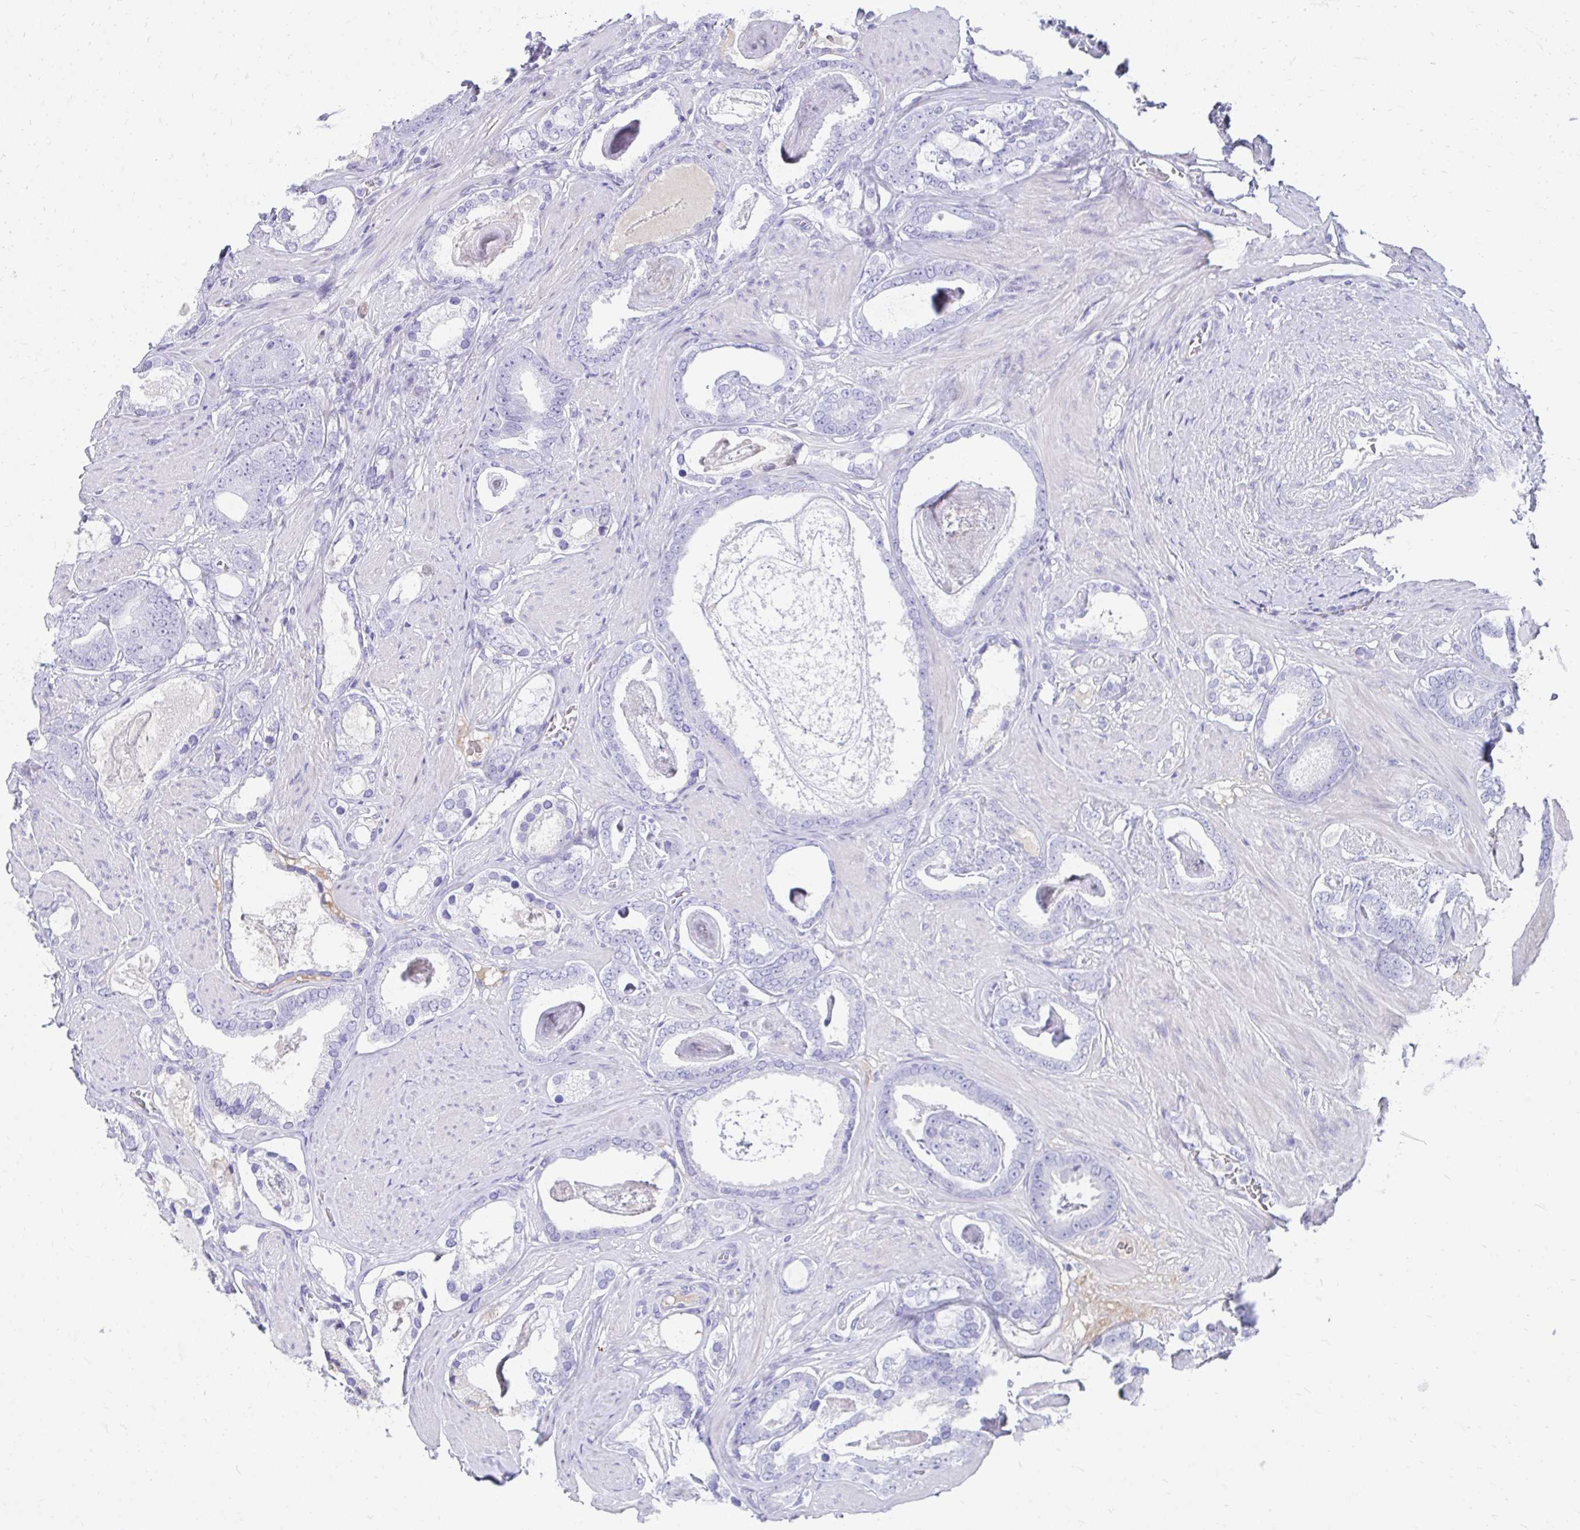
{"staining": {"intensity": "negative", "quantity": "none", "location": "none"}, "tissue": "prostate cancer", "cell_type": "Tumor cells", "image_type": "cancer", "snomed": [{"axis": "morphology", "description": "Adenocarcinoma, High grade"}, {"axis": "topography", "description": "Prostate"}], "caption": "Immunohistochemical staining of human prostate adenocarcinoma (high-grade) demonstrates no significant expression in tumor cells. (DAB (3,3'-diaminobenzidine) immunohistochemistry (IHC) visualized using brightfield microscopy, high magnification).", "gene": "TNNT1", "patient": {"sex": "male", "age": 63}}